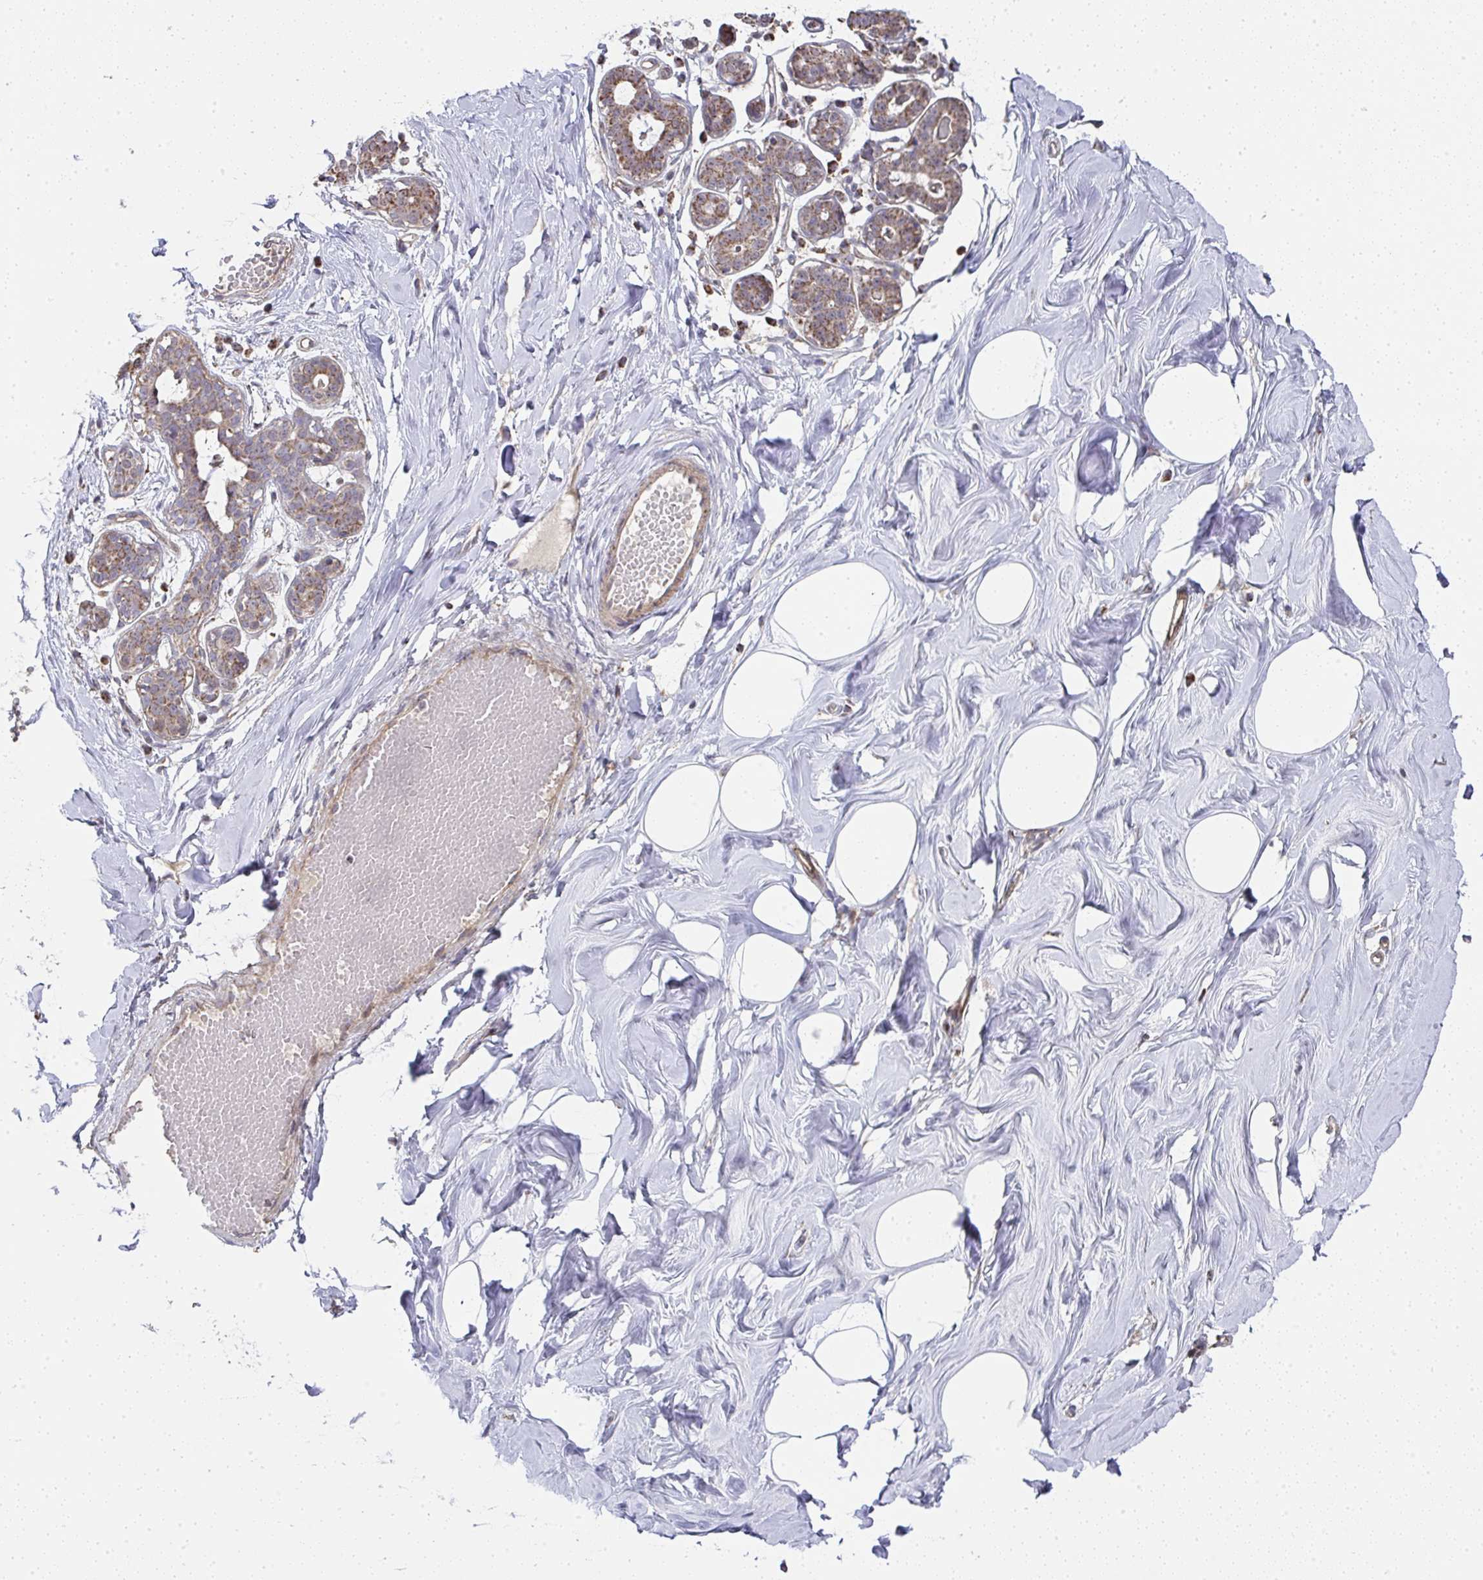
{"staining": {"intensity": "negative", "quantity": "none", "location": "none"}, "tissue": "breast", "cell_type": "Adipocytes", "image_type": "normal", "snomed": [{"axis": "morphology", "description": "Normal tissue, NOS"}, {"axis": "topography", "description": "Breast"}], "caption": "Human breast stained for a protein using immunohistochemistry (IHC) displays no staining in adipocytes.", "gene": "AGTPBP1", "patient": {"sex": "female", "age": 27}}